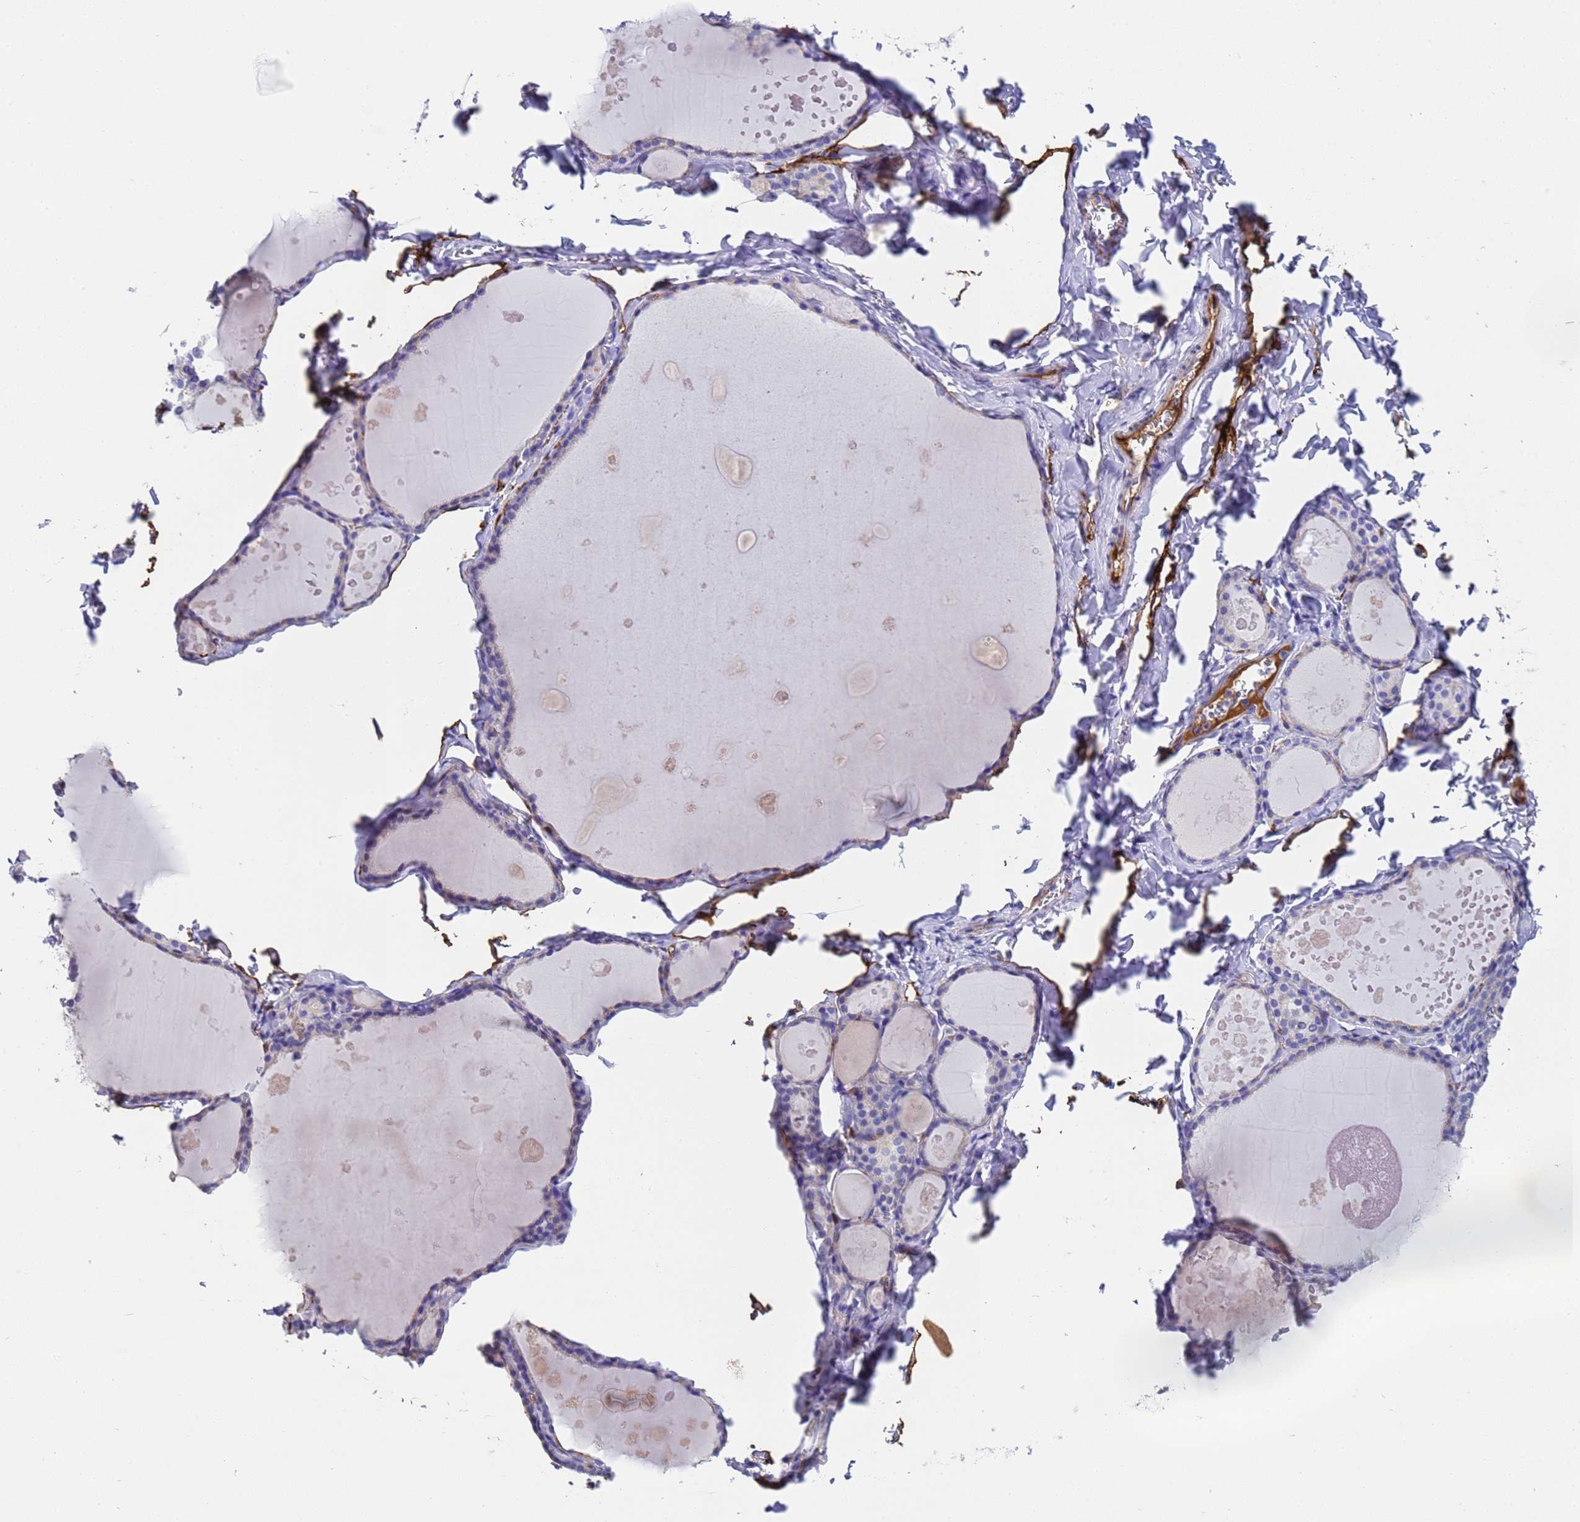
{"staining": {"intensity": "negative", "quantity": "none", "location": "none"}, "tissue": "thyroid gland", "cell_type": "Glandular cells", "image_type": "normal", "snomed": [{"axis": "morphology", "description": "Normal tissue, NOS"}, {"axis": "topography", "description": "Thyroid gland"}], "caption": "This image is of normal thyroid gland stained with IHC to label a protein in brown with the nuclei are counter-stained blue. There is no expression in glandular cells. (DAB IHC with hematoxylin counter stain).", "gene": "ADIPOQ", "patient": {"sex": "male", "age": 56}}